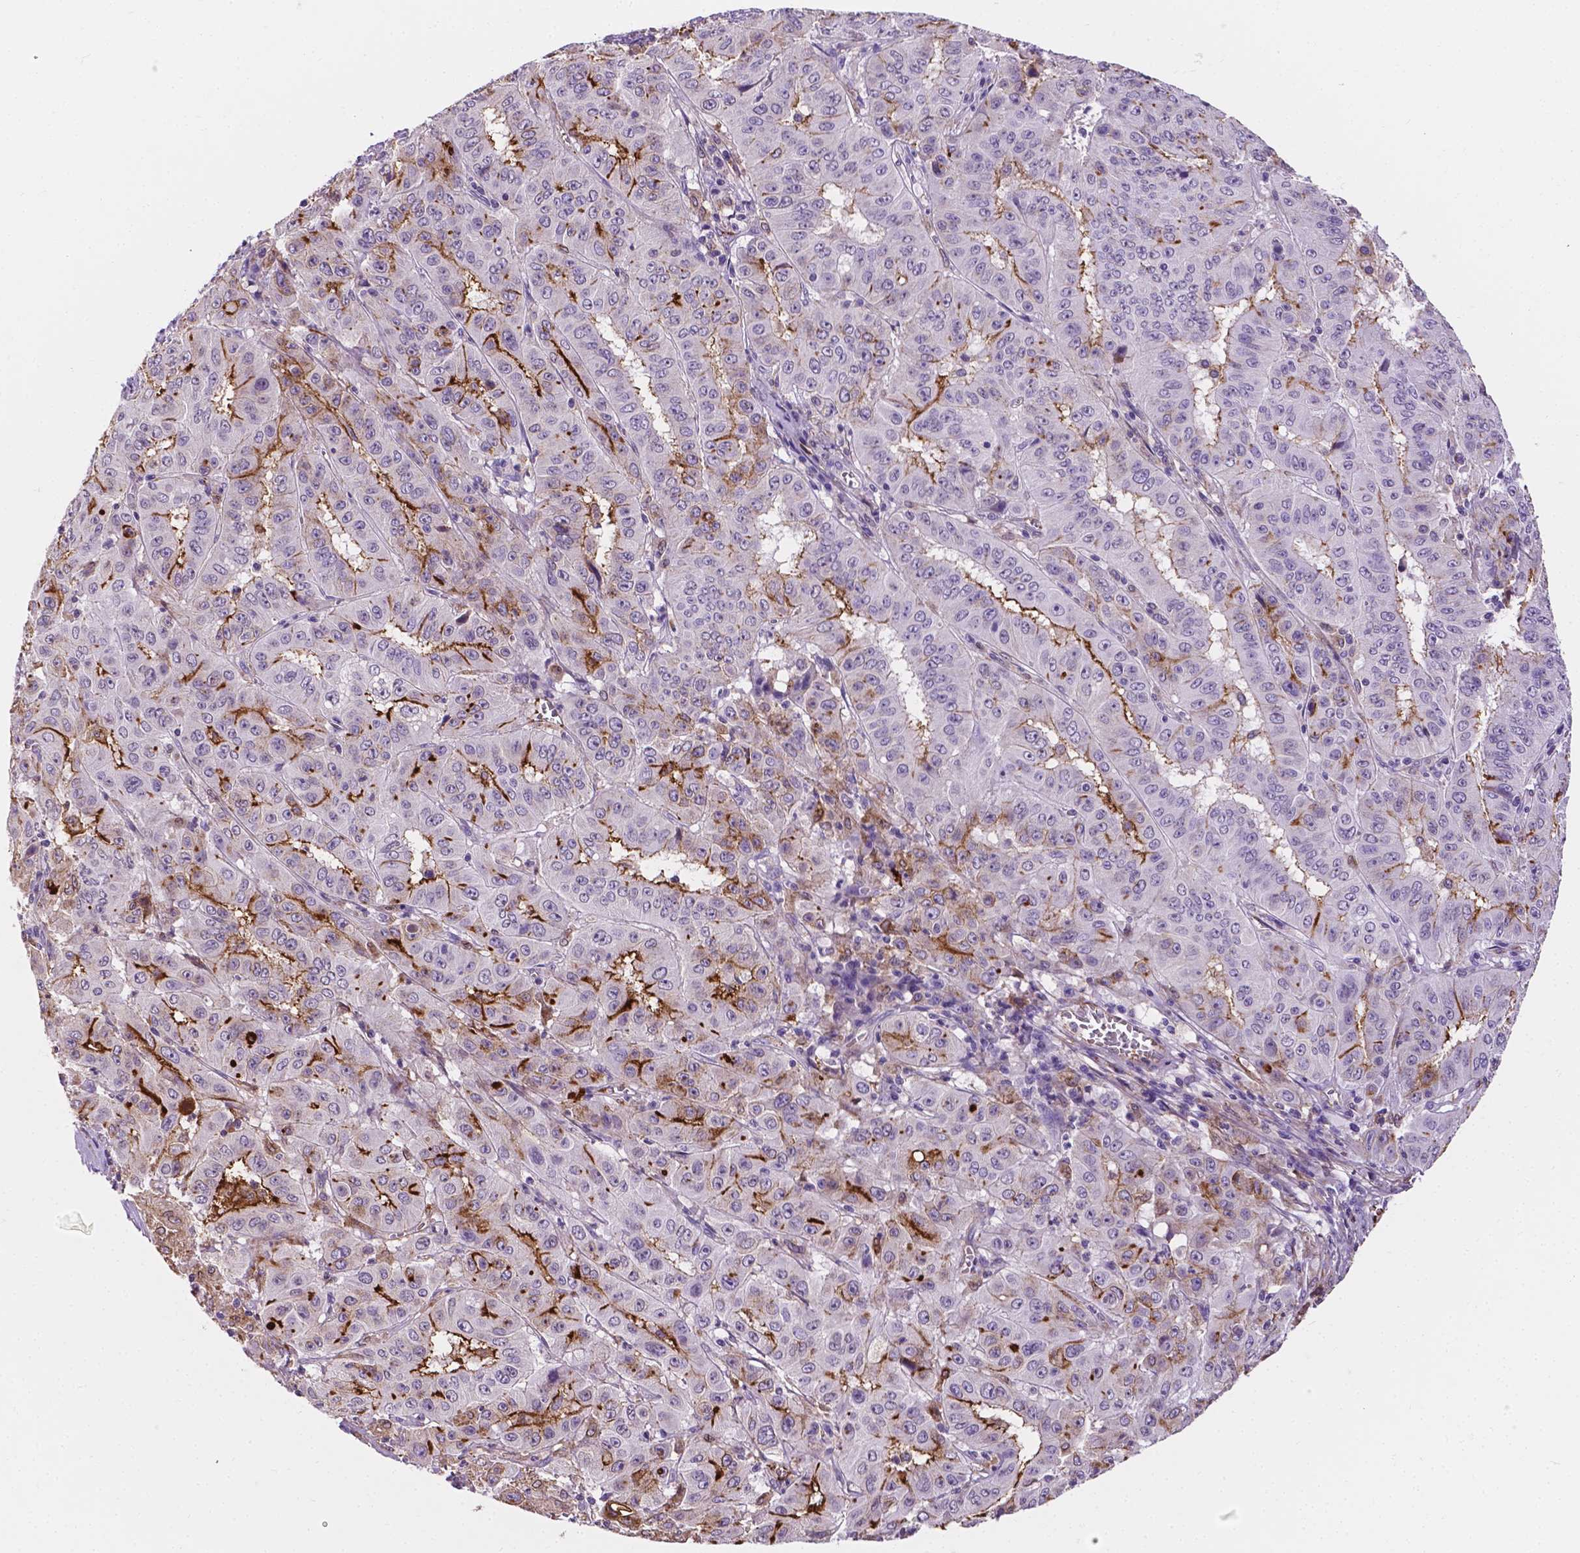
{"staining": {"intensity": "weak", "quantity": "<25%", "location": "cytoplasmic/membranous"}, "tissue": "pancreatic cancer", "cell_type": "Tumor cells", "image_type": "cancer", "snomed": [{"axis": "morphology", "description": "Adenocarcinoma, NOS"}, {"axis": "topography", "description": "Pancreas"}], "caption": "This is a image of immunohistochemistry (IHC) staining of pancreatic cancer (adenocarcinoma), which shows no positivity in tumor cells. Brightfield microscopy of immunohistochemistry (IHC) stained with DAB (3,3'-diaminobenzidine) (brown) and hematoxylin (blue), captured at high magnification.", "gene": "APOE", "patient": {"sex": "male", "age": 63}}